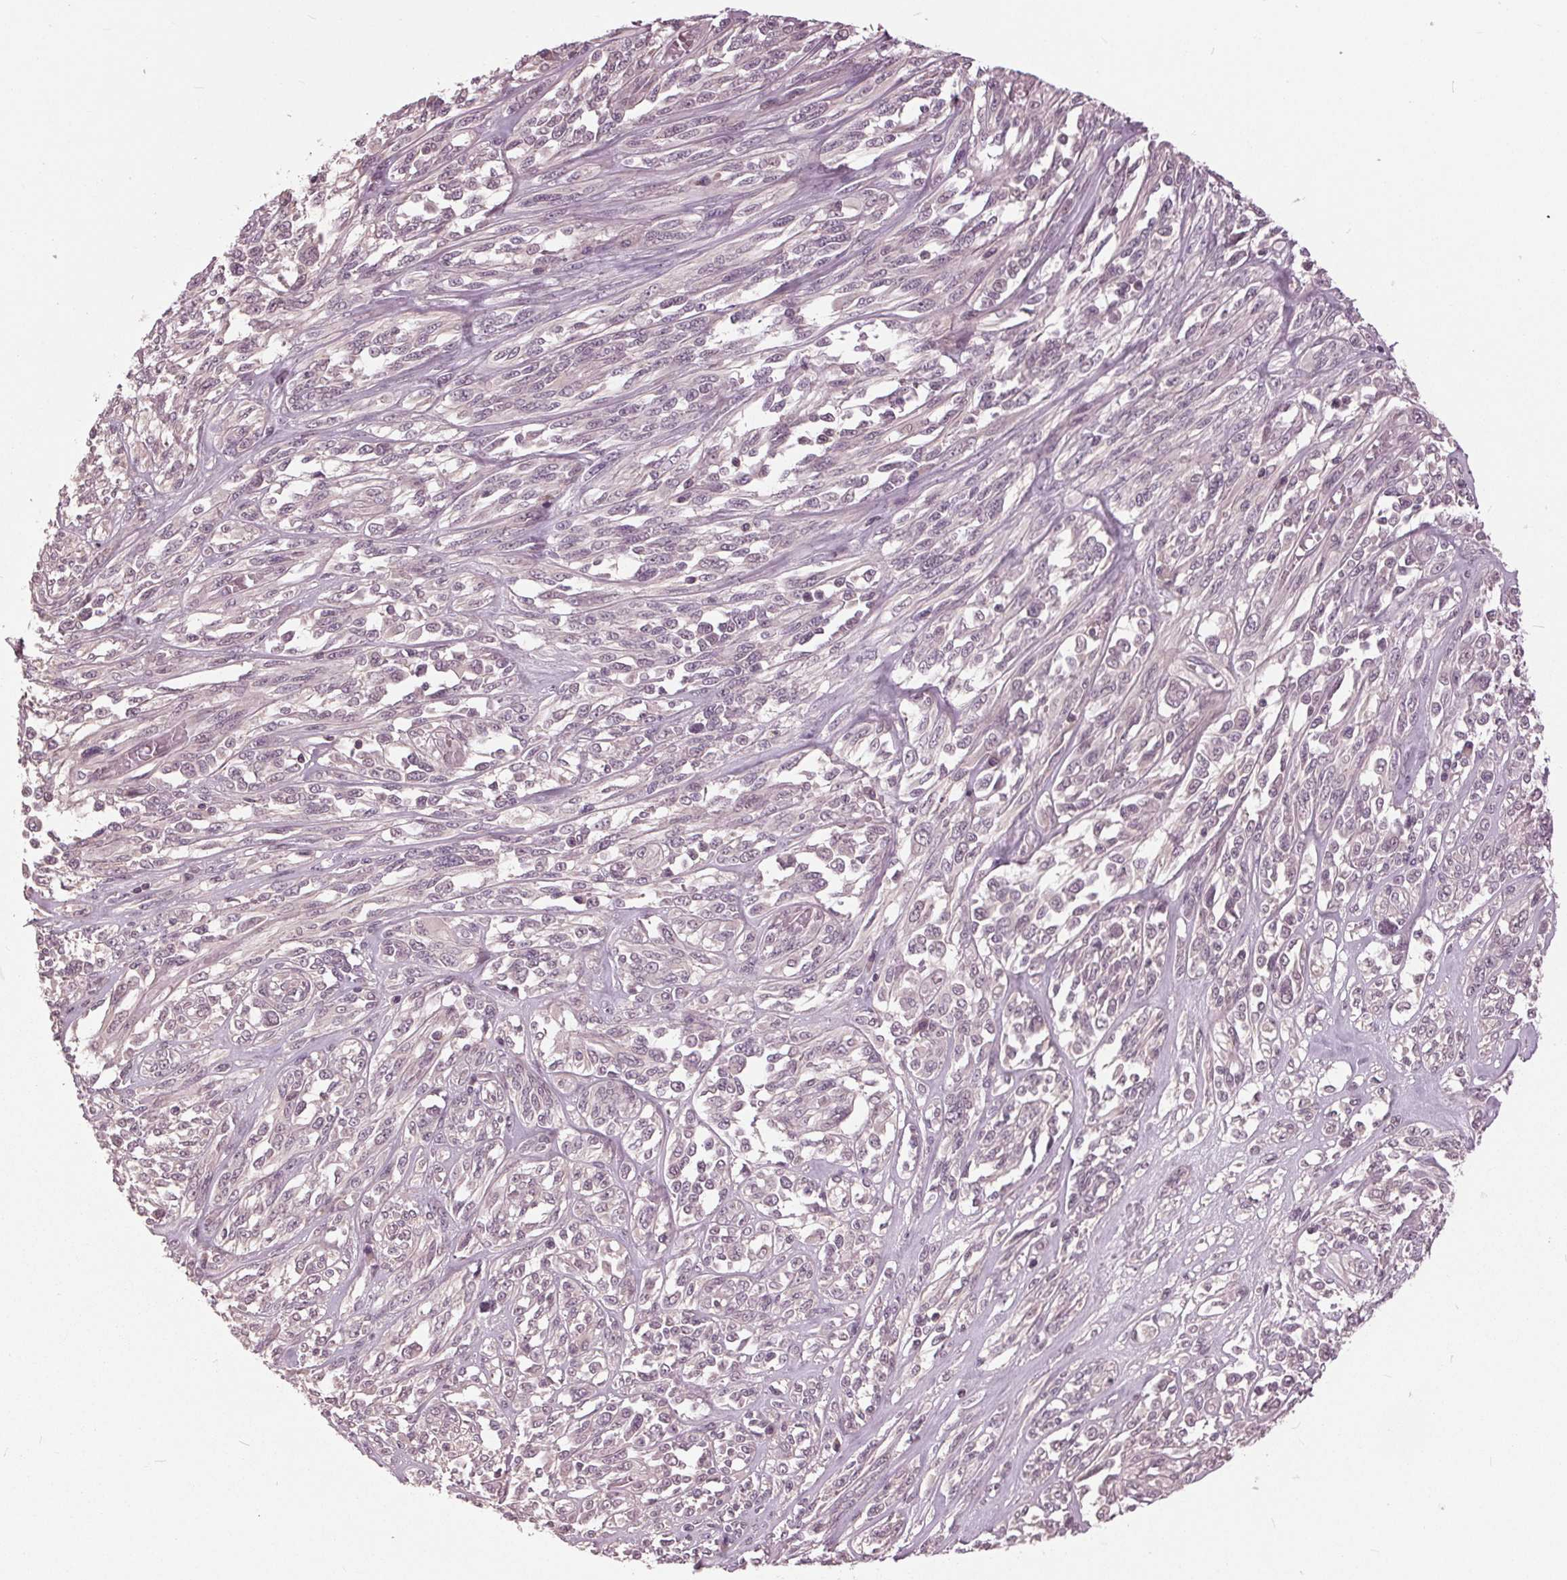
{"staining": {"intensity": "negative", "quantity": "none", "location": "none"}, "tissue": "melanoma", "cell_type": "Tumor cells", "image_type": "cancer", "snomed": [{"axis": "morphology", "description": "Malignant melanoma, NOS"}, {"axis": "topography", "description": "Skin"}], "caption": "Immunohistochemical staining of human malignant melanoma demonstrates no significant positivity in tumor cells.", "gene": "SIGLEC6", "patient": {"sex": "female", "age": 91}}